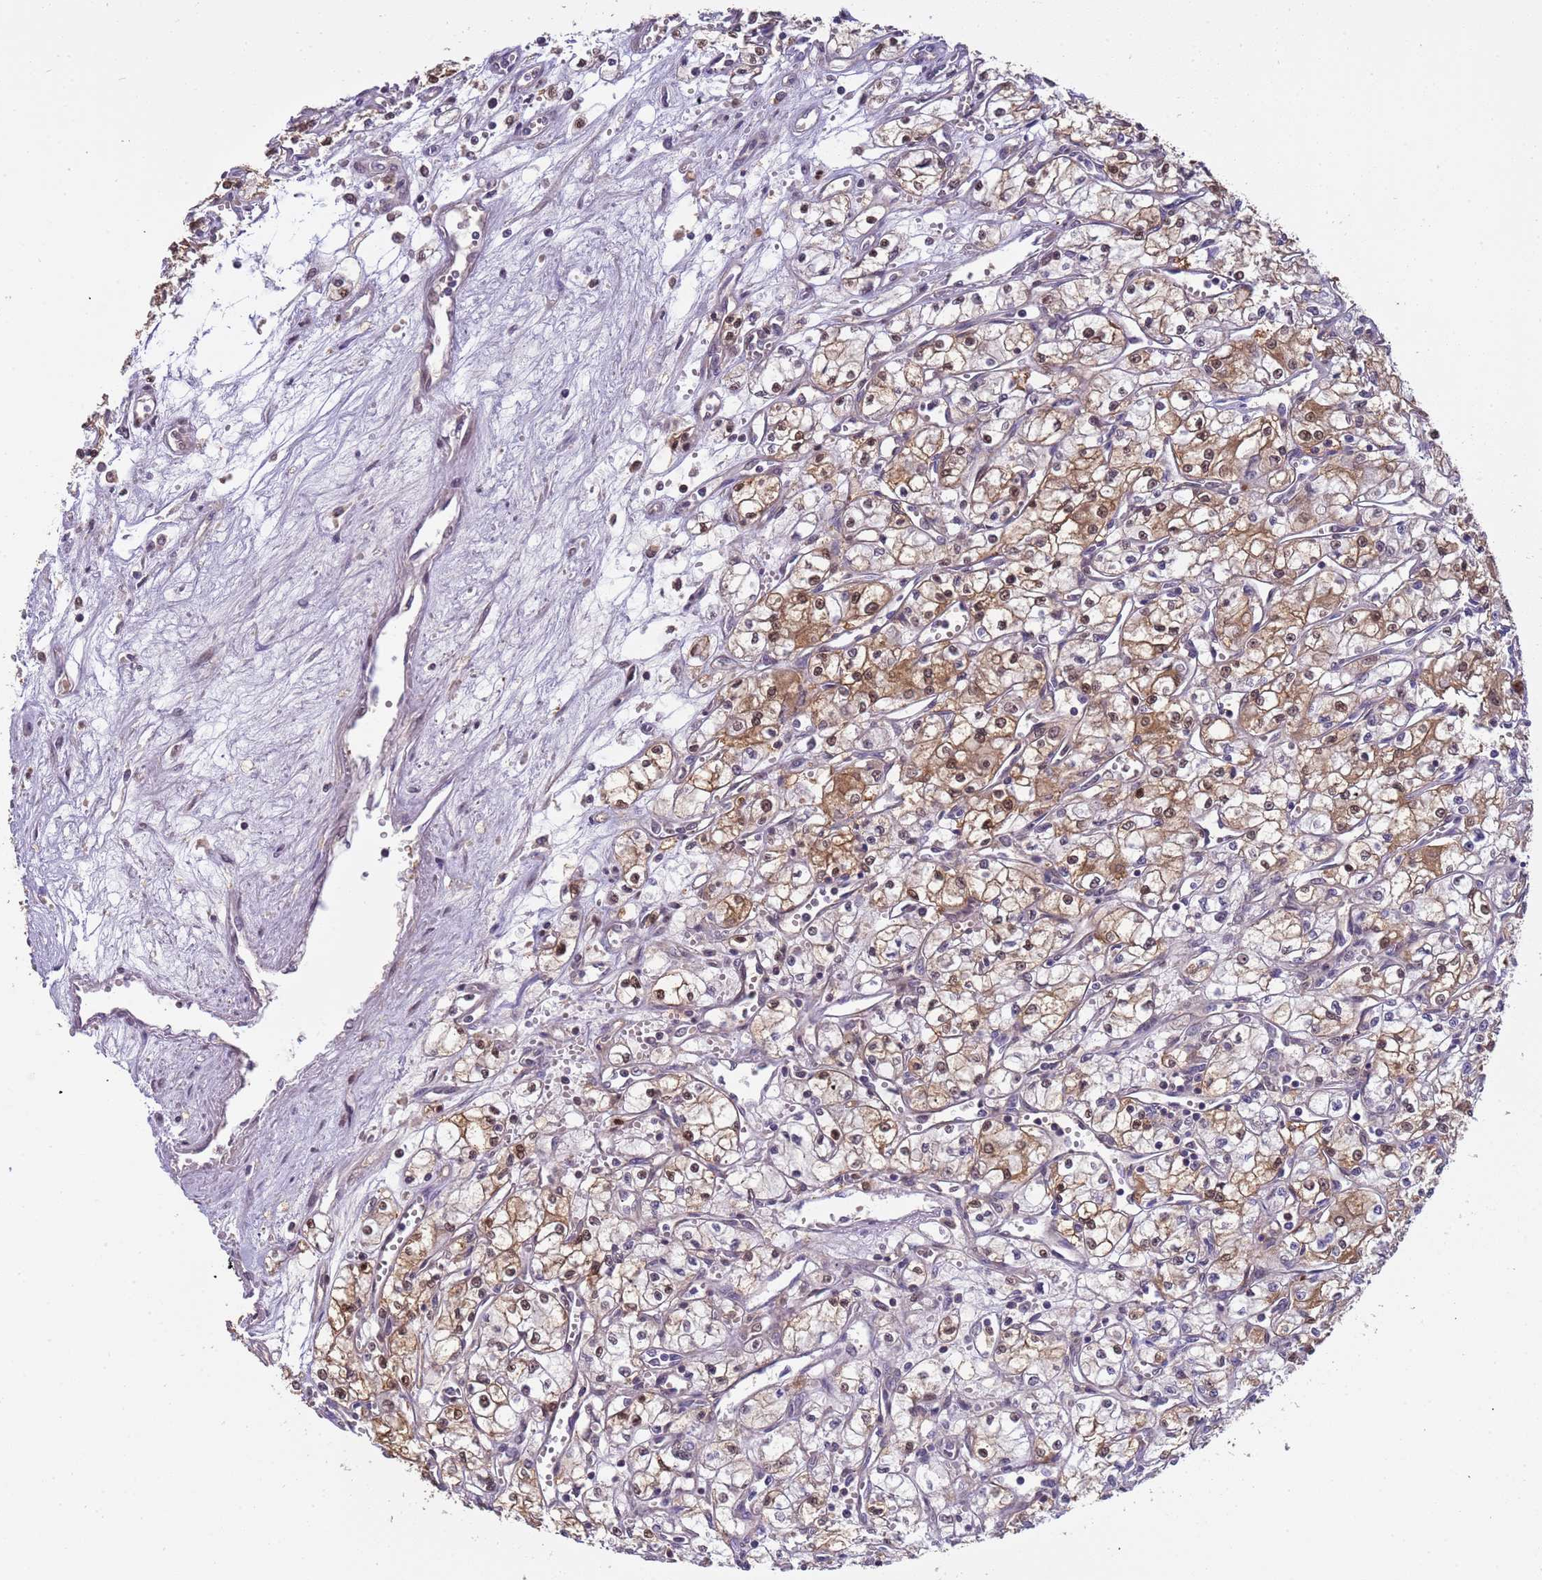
{"staining": {"intensity": "moderate", "quantity": "25%-75%", "location": "cytoplasmic/membranous,nuclear"}, "tissue": "renal cancer", "cell_type": "Tumor cells", "image_type": "cancer", "snomed": [{"axis": "morphology", "description": "Adenocarcinoma, NOS"}, {"axis": "topography", "description": "Kidney"}], "caption": "About 25%-75% of tumor cells in human renal cancer reveal moderate cytoplasmic/membranous and nuclear protein expression as visualized by brown immunohistochemical staining.", "gene": "ZBTB5", "patient": {"sex": "male", "age": 59}}